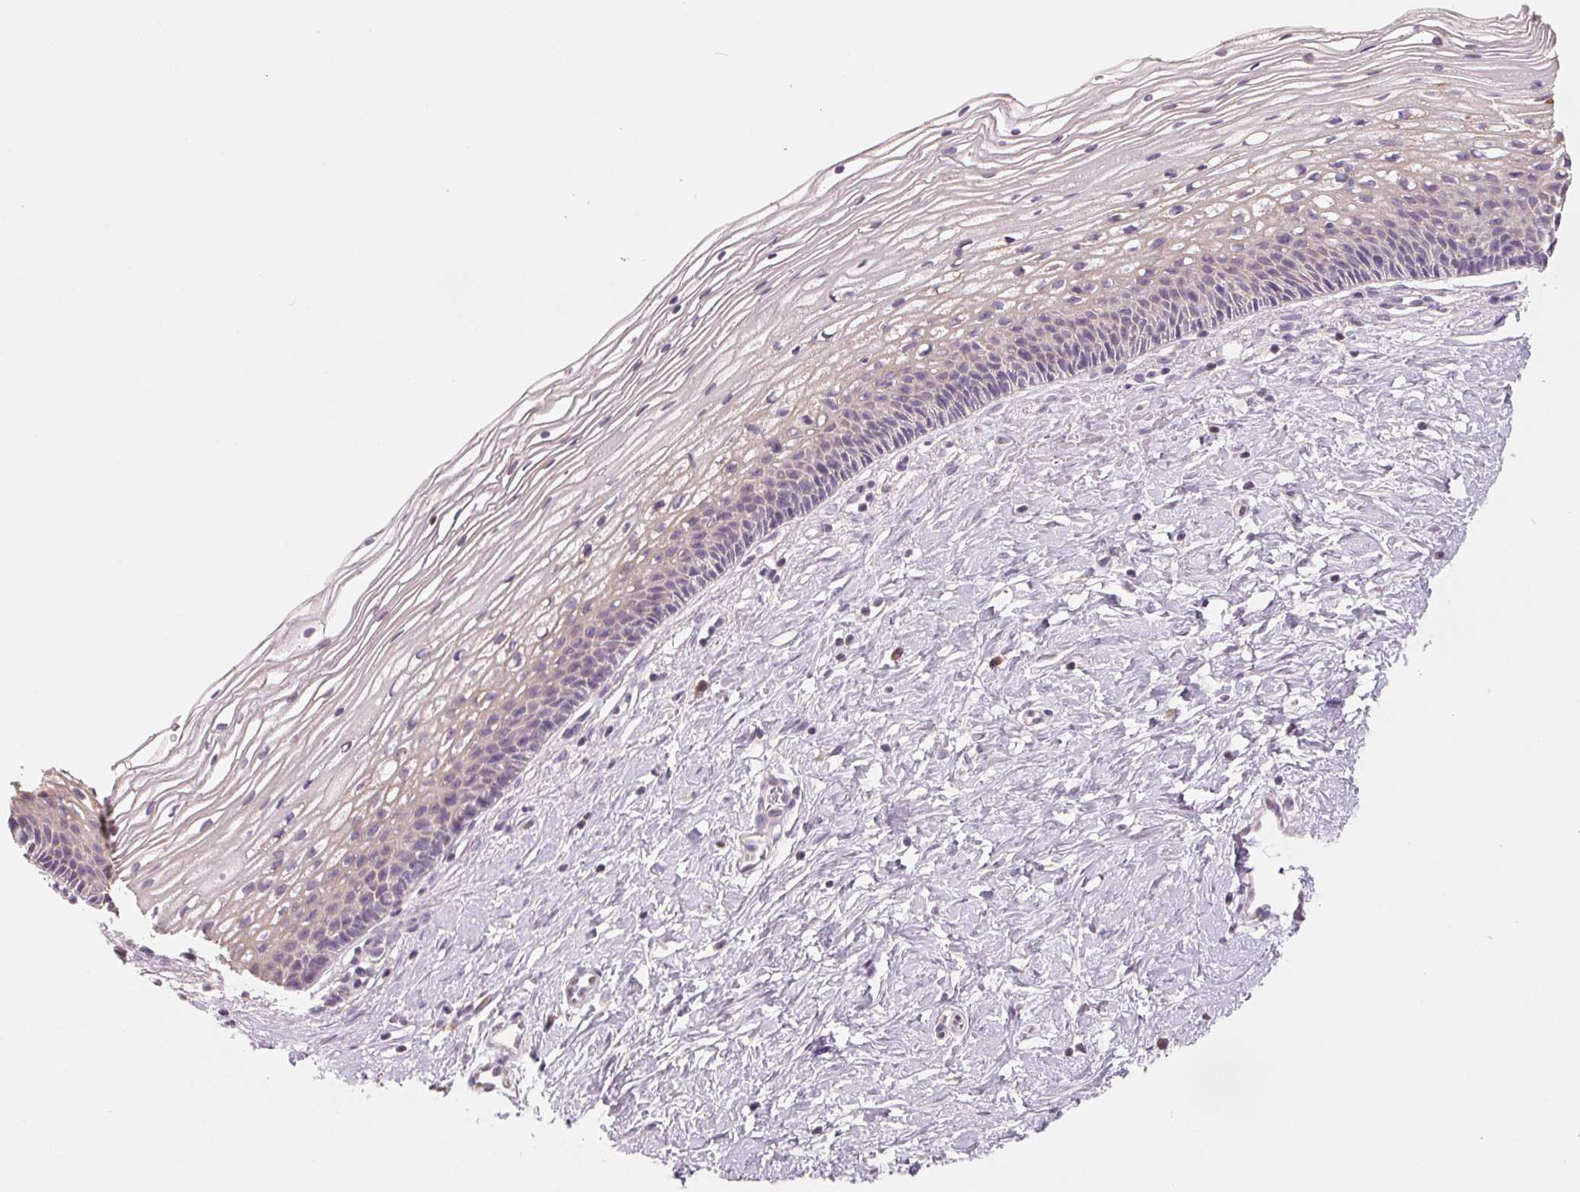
{"staining": {"intensity": "moderate", "quantity": "<25%", "location": "cytoplasmic/membranous"}, "tissue": "cervix", "cell_type": "Glandular cells", "image_type": "normal", "snomed": [{"axis": "morphology", "description": "Normal tissue, NOS"}, {"axis": "topography", "description": "Cervix"}], "caption": "The histopathology image exhibits immunohistochemical staining of benign cervix. There is moderate cytoplasmic/membranous expression is present in about <25% of glandular cells.", "gene": "VTCN1", "patient": {"sex": "female", "age": 34}}